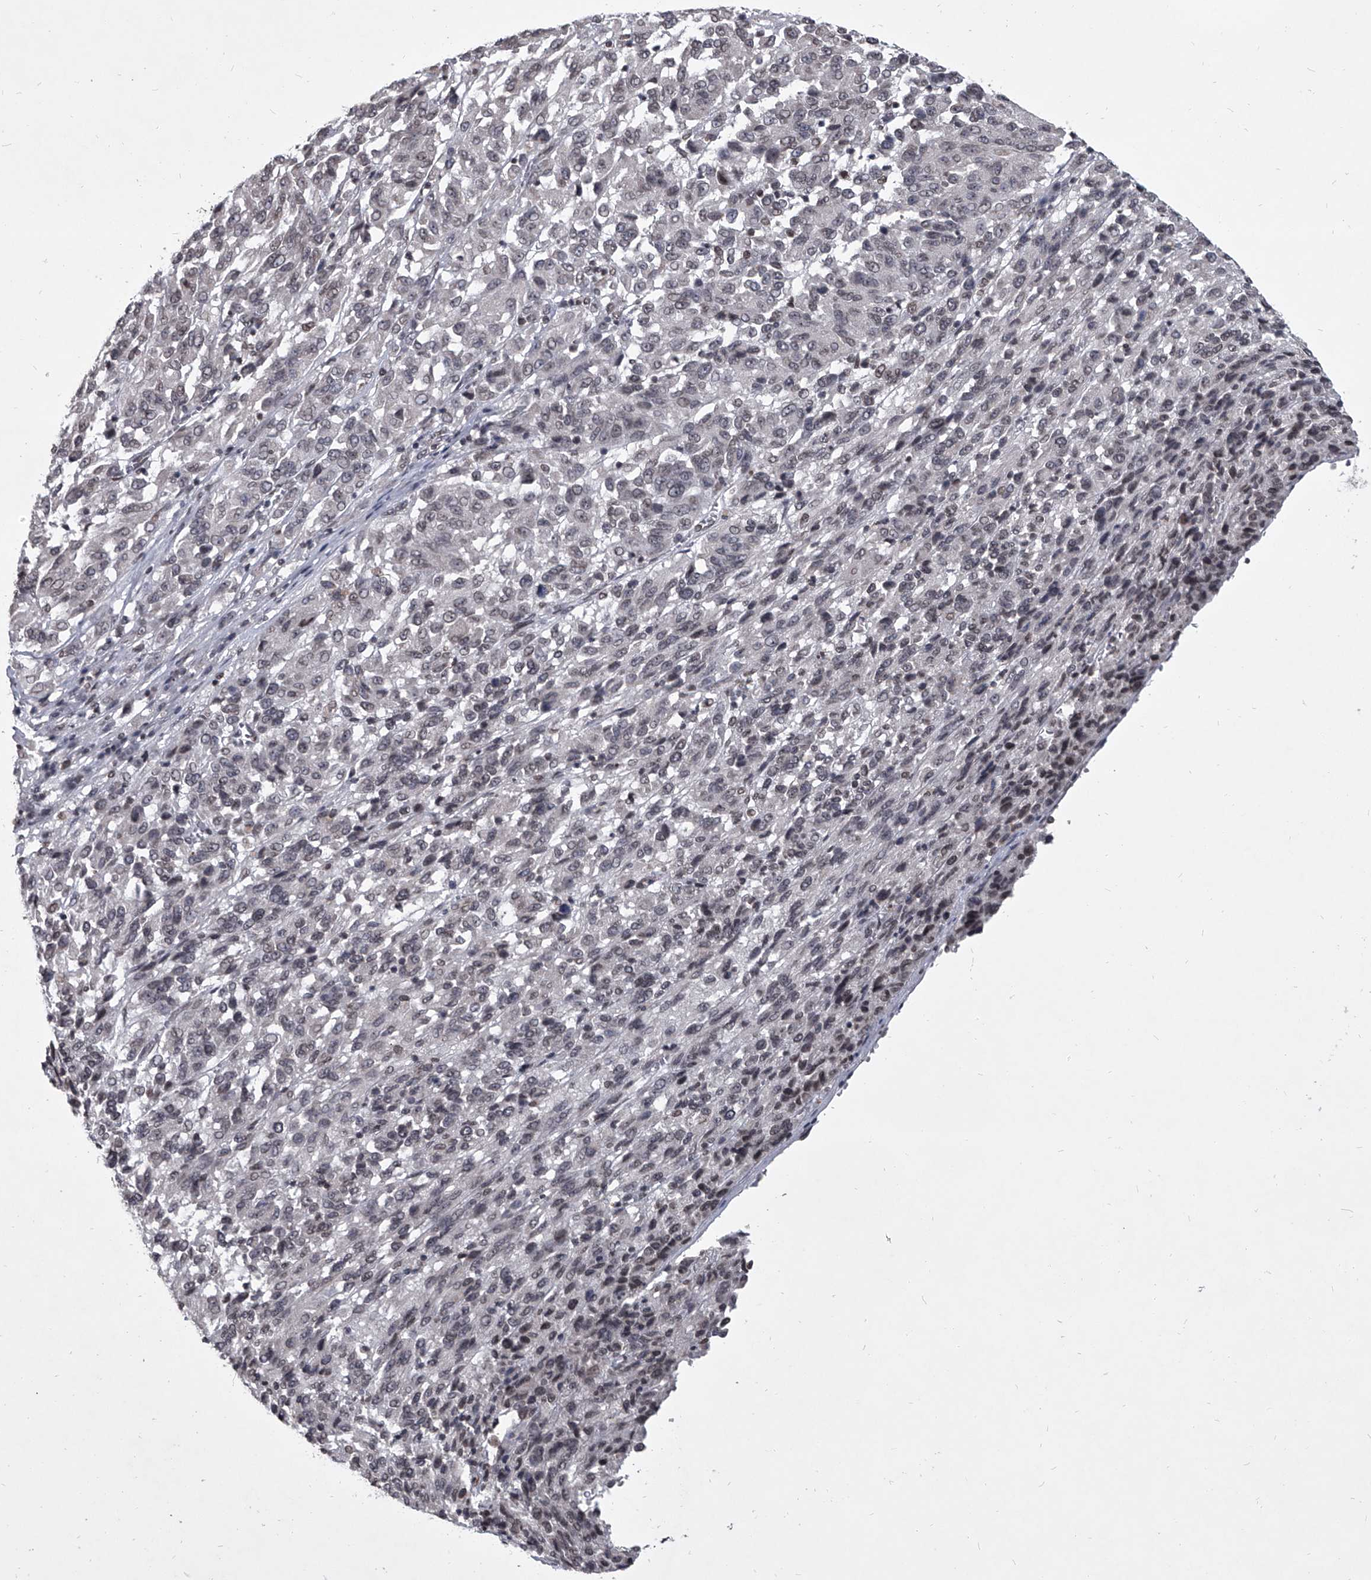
{"staining": {"intensity": "negative", "quantity": "none", "location": "none"}, "tissue": "melanoma", "cell_type": "Tumor cells", "image_type": "cancer", "snomed": [{"axis": "morphology", "description": "Malignant melanoma, Metastatic site"}, {"axis": "topography", "description": "Lung"}], "caption": "A high-resolution photomicrograph shows immunohistochemistry staining of melanoma, which displays no significant expression in tumor cells.", "gene": "PPIL4", "patient": {"sex": "male", "age": 64}}